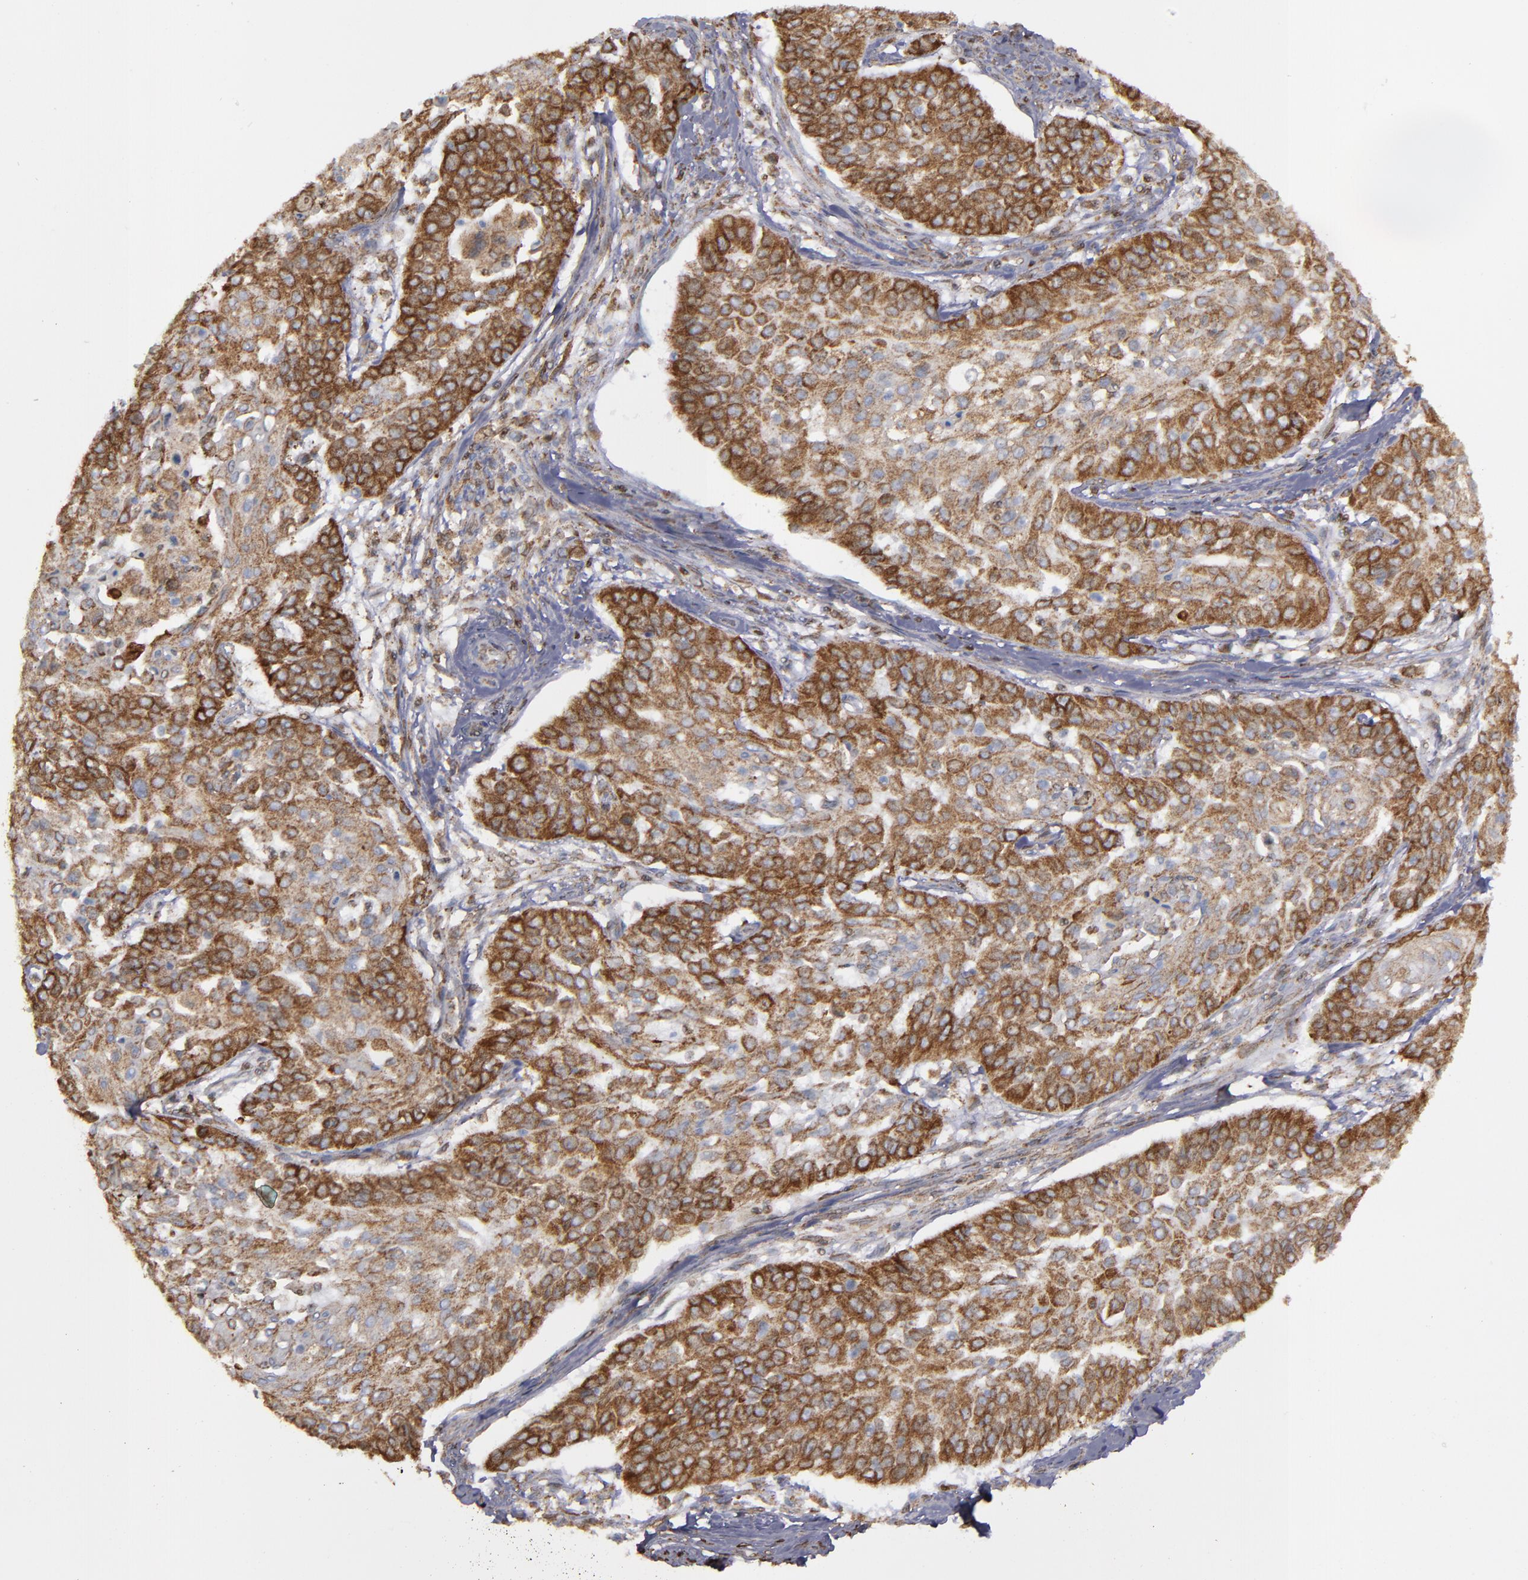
{"staining": {"intensity": "strong", "quantity": ">75%", "location": "cytoplasmic/membranous"}, "tissue": "cervical cancer", "cell_type": "Tumor cells", "image_type": "cancer", "snomed": [{"axis": "morphology", "description": "Squamous cell carcinoma, NOS"}, {"axis": "topography", "description": "Cervix"}], "caption": "Immunohistochemistry (IHC) staining of cervical squamous cell carcinoma, which reveals high levels of strong cytoplasmic/membranous positivity in approximately >75% of tumor cells indicating strong cytoplasmic/membranous protein positivity. The staining was performed using DAB (3,3'-diaminobenzidine) (brown) for protein detection and nuclei were counterstained in hematoxylin (blue).", "gene": "ERLIN2", "patient": {"sex": "female", "age": 64}}